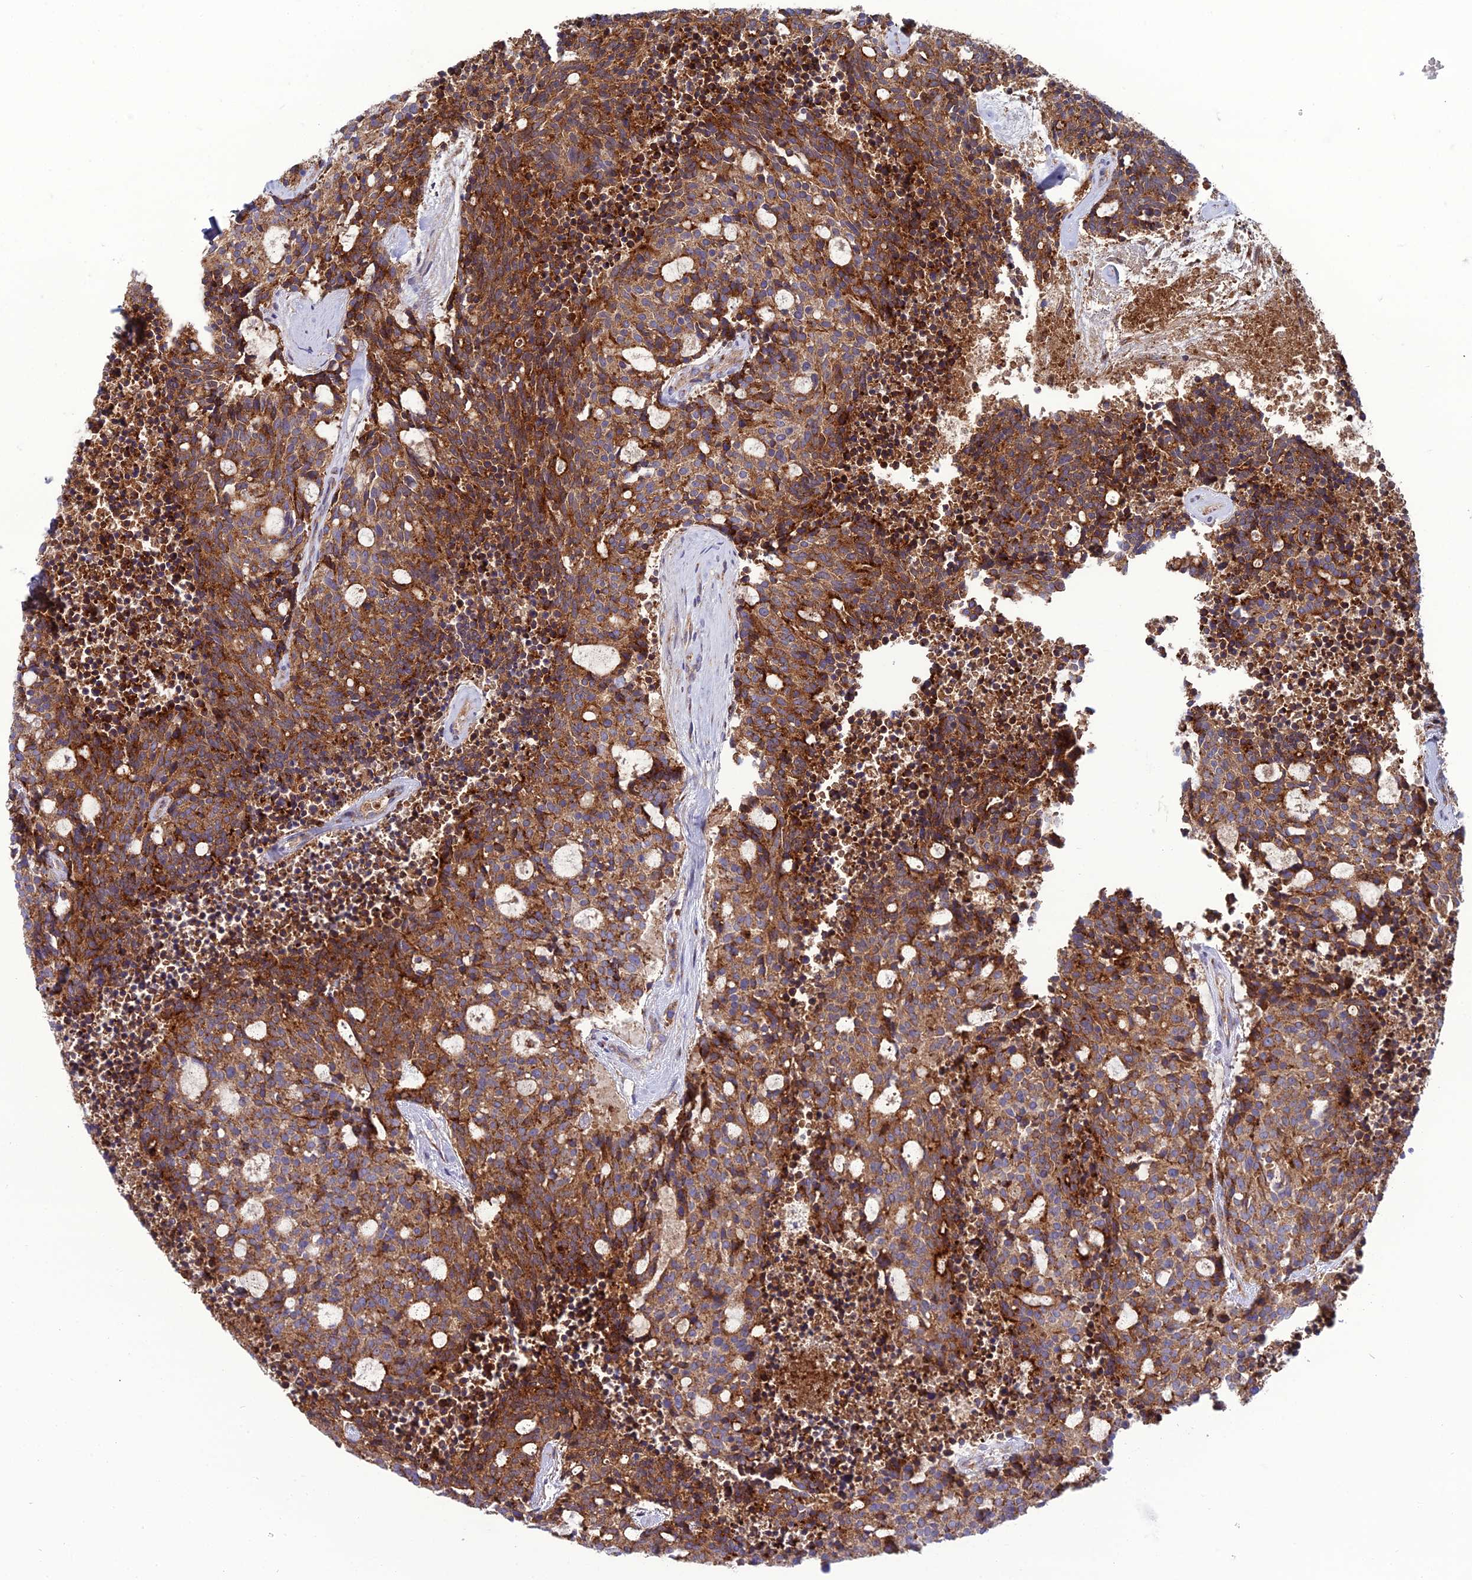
{"staining": {"intensity": "moderate", "quantity": ">75%", "location": "cytoplasmic/membranous"}, "tissue": "carcinoid", "cell_type": "Tumor cells", "image_type": "cancer", "snomed": [{"axis": "morphology", "description": "Carcinoid, malignant, NOS"}, {"axis": "topography", "description": "Pancreas"}], "caption": "DAB (3,3'-diaminobenzidine) immunohistochemical staining of malignant carcinoid exhibits moderate cytoplasmic/membranous protein expression in approximately >75% of tumor cells.", "gene": "LNPEP", "patient": {"sex": "female", "age": 54}}